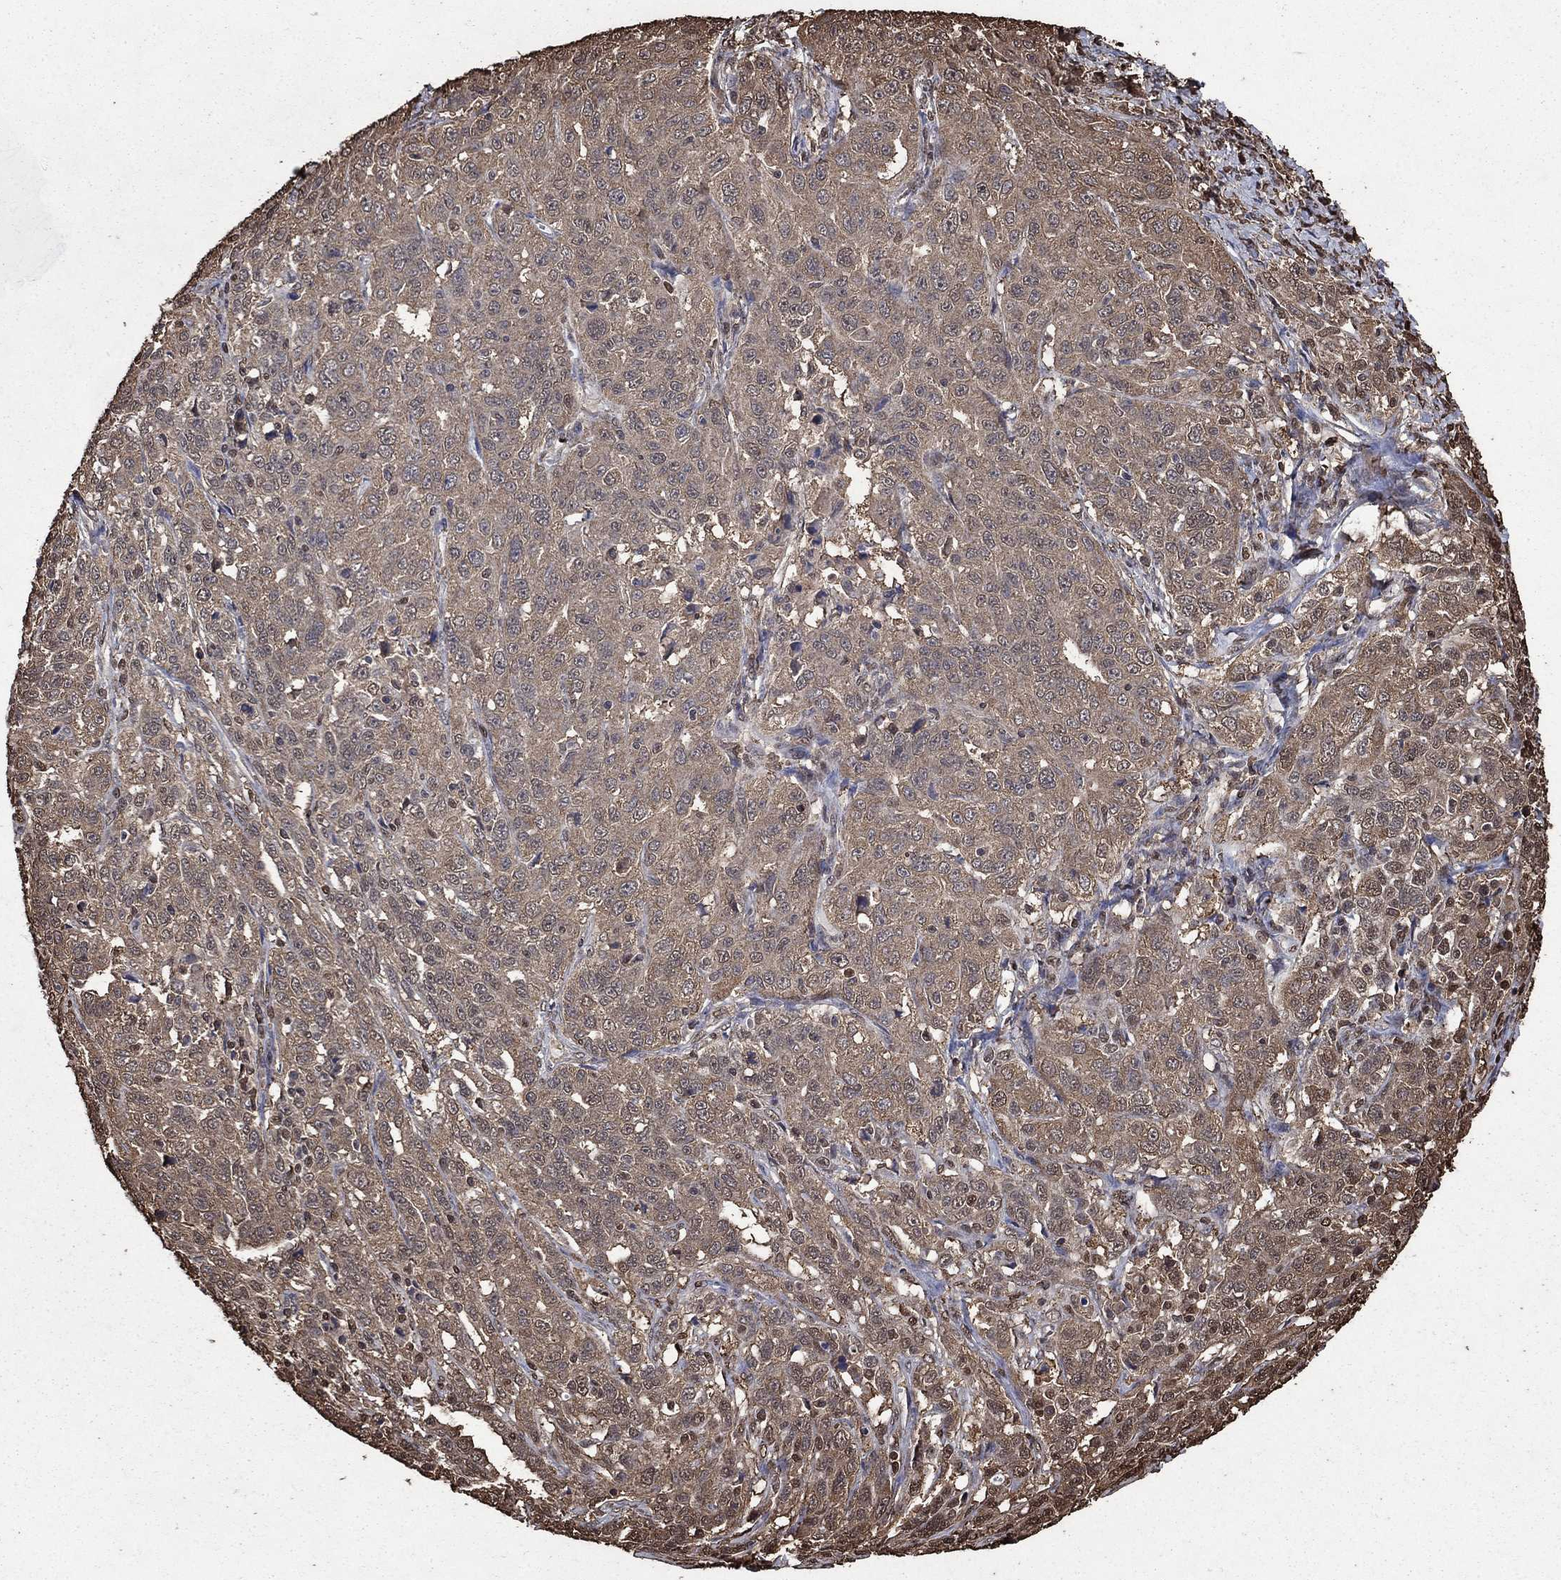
{"staining": {"intensity": "weak", "quantity": "25%-75%", "location": "cytoplasmic/membranous"}, "tissue": "ovarian cancer", "cell_type": "Tumor cells", "image_type": "cancer", "snomed": [{"axis": "morphology", "description": "Cystadenocarcinoma, serous, NOS"}, {"axis": "topography", "description": "Ovary"}], "caption": "Immunohistochemical staining of human serous cystadenocarcinoma (ovarian) demonstrates low levels of weak cytoplasmic/membranous expression in about 25%-75% of tumor cells.", "gene": "GAPDH", "patient": {"sex": "female", "age": 71}}